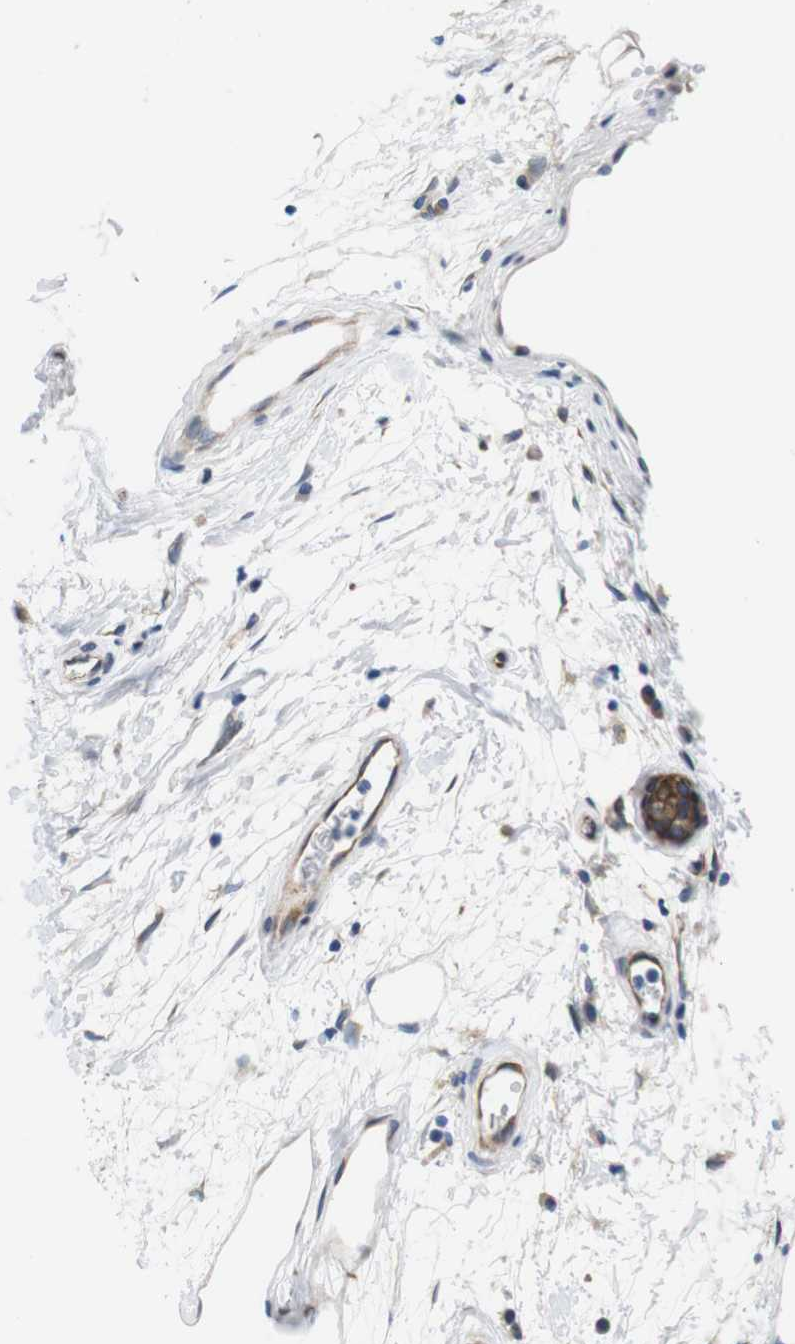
{"staining": {"intensity": "moderate", "quantity": "25%-75%", "location": "cytoplasmic/membranous"}, "tissue": "bronchus", "cell_type": "Respiratory epithelial cells", "image_type": "normal", "snomed": [{"axis": "morphology", "description": "Normal tissue, NOS"}, {"axis": "morphology", "description": "Adenocarcinoma, NOS"}, {"axis": "topography", "description": "Bronchus"}, {"axis": "topography", "description": "Lung"}], "caption": "IHC image of unremarkable bronchus: human bronchus stained using immunohistochemistry (IHC) exhibits medium levels of moderate protein expression localized specifically in the cytoplasmic/membranous of respiratory epithelial cells, appearing as a cytoplasmic/membranous brown color.", "gene": "HACD3", "patient": {"sex": "female", "age": 54}}